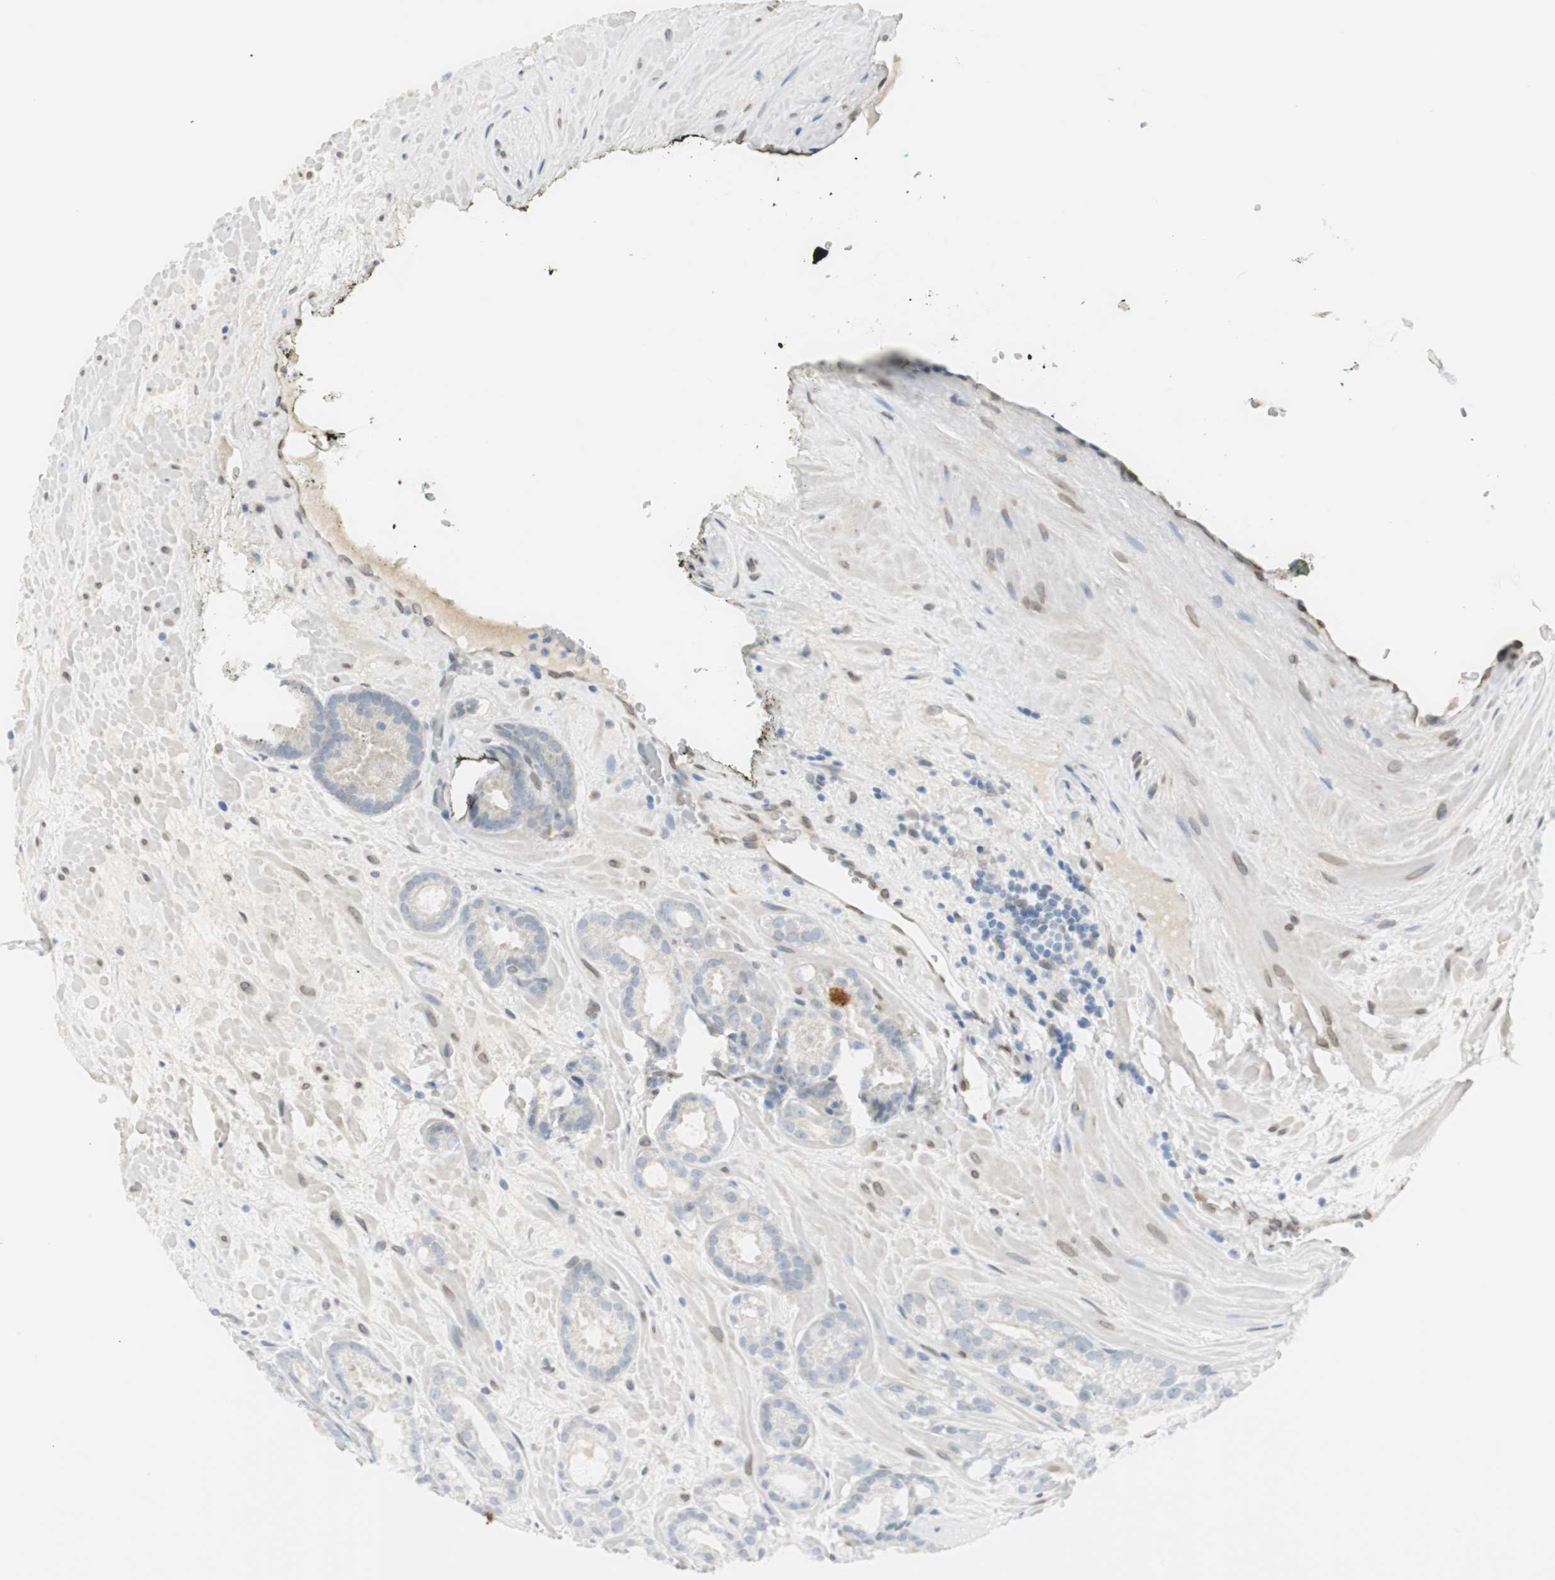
{"staining": {"intensity": "negative", "quantity": "none", "location": "none"}, "tissue": "prostate cancer", "cell_type": "Tumor cells", "image_type": "cancer", "snomed": [{"axis": "morphology", "description": "Adenocarcinoma, Low grade"}, {"axis": "topography", "description": "Prostate"}], "caption": "This photomicrograph is of low-grade adenocarcinoma (prostate) stained with immunohistochemistry (IHC) to label a protein in brown with the nuclei are counter-stained blue. There is no expression in tumor cells. (DAB immunohistochemistry (IHC) with hematoxylin counter stain).", "gene": "TMEM260", "patient": {"sex": "male", "age": 57}}